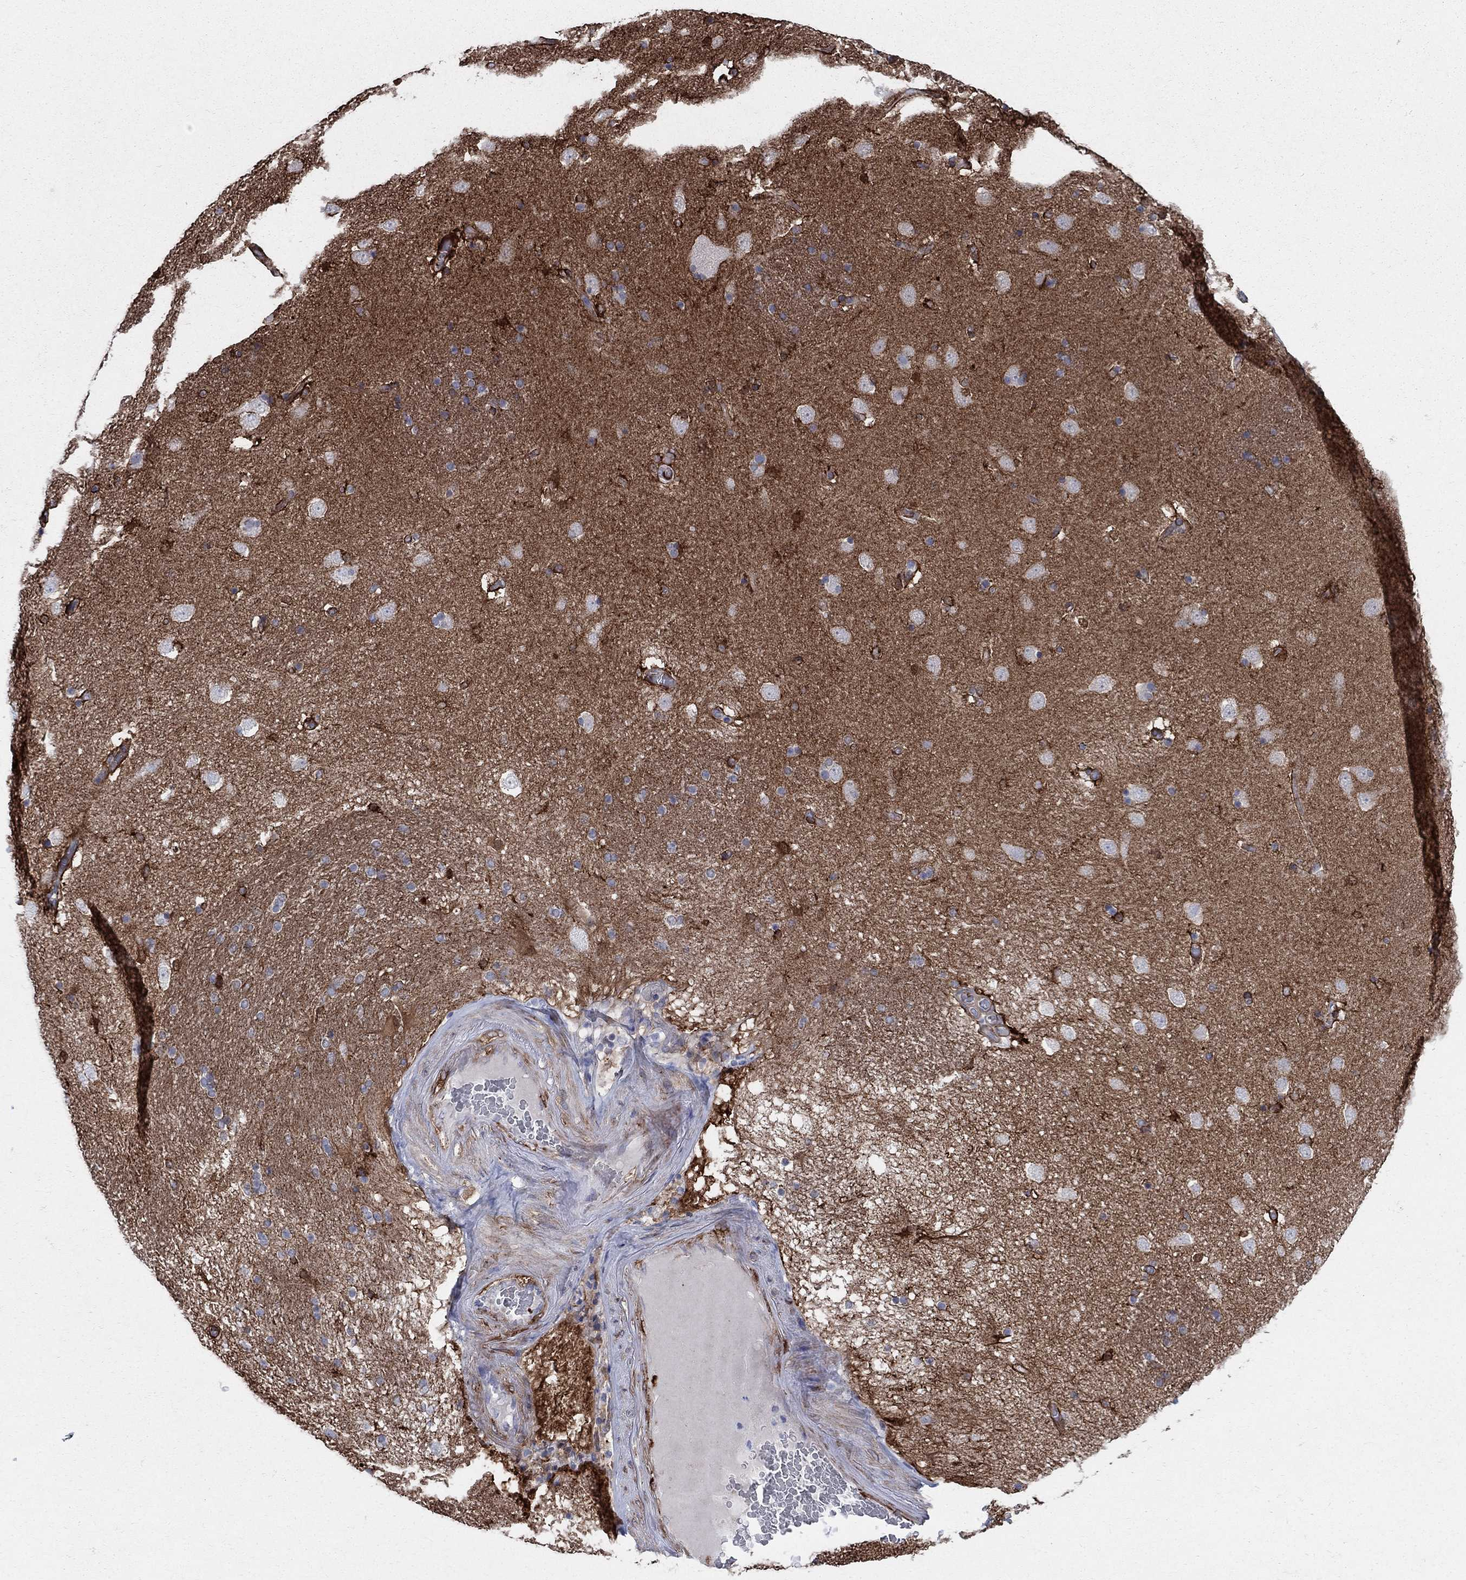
{"staining": {"intensity": "strong", "quantity": "<25%", "location": "cytoplasmic/membranous"}, "tissue": "caudate", "cell_type": "Glial cells", "image_type": "normal", "snomed": [{"axis": "morphology", "description": "Normal tissue, NOS"}, {"axis": "topography", "description": "Lateral ventricle wall"}], "caption": "Strong cytoplasmic/membranous protein staining is identified in approximately <25% of glial cells in caudate.", "gene": "SEPTIN8", "patient": {"sex": "male", "age": 51}}